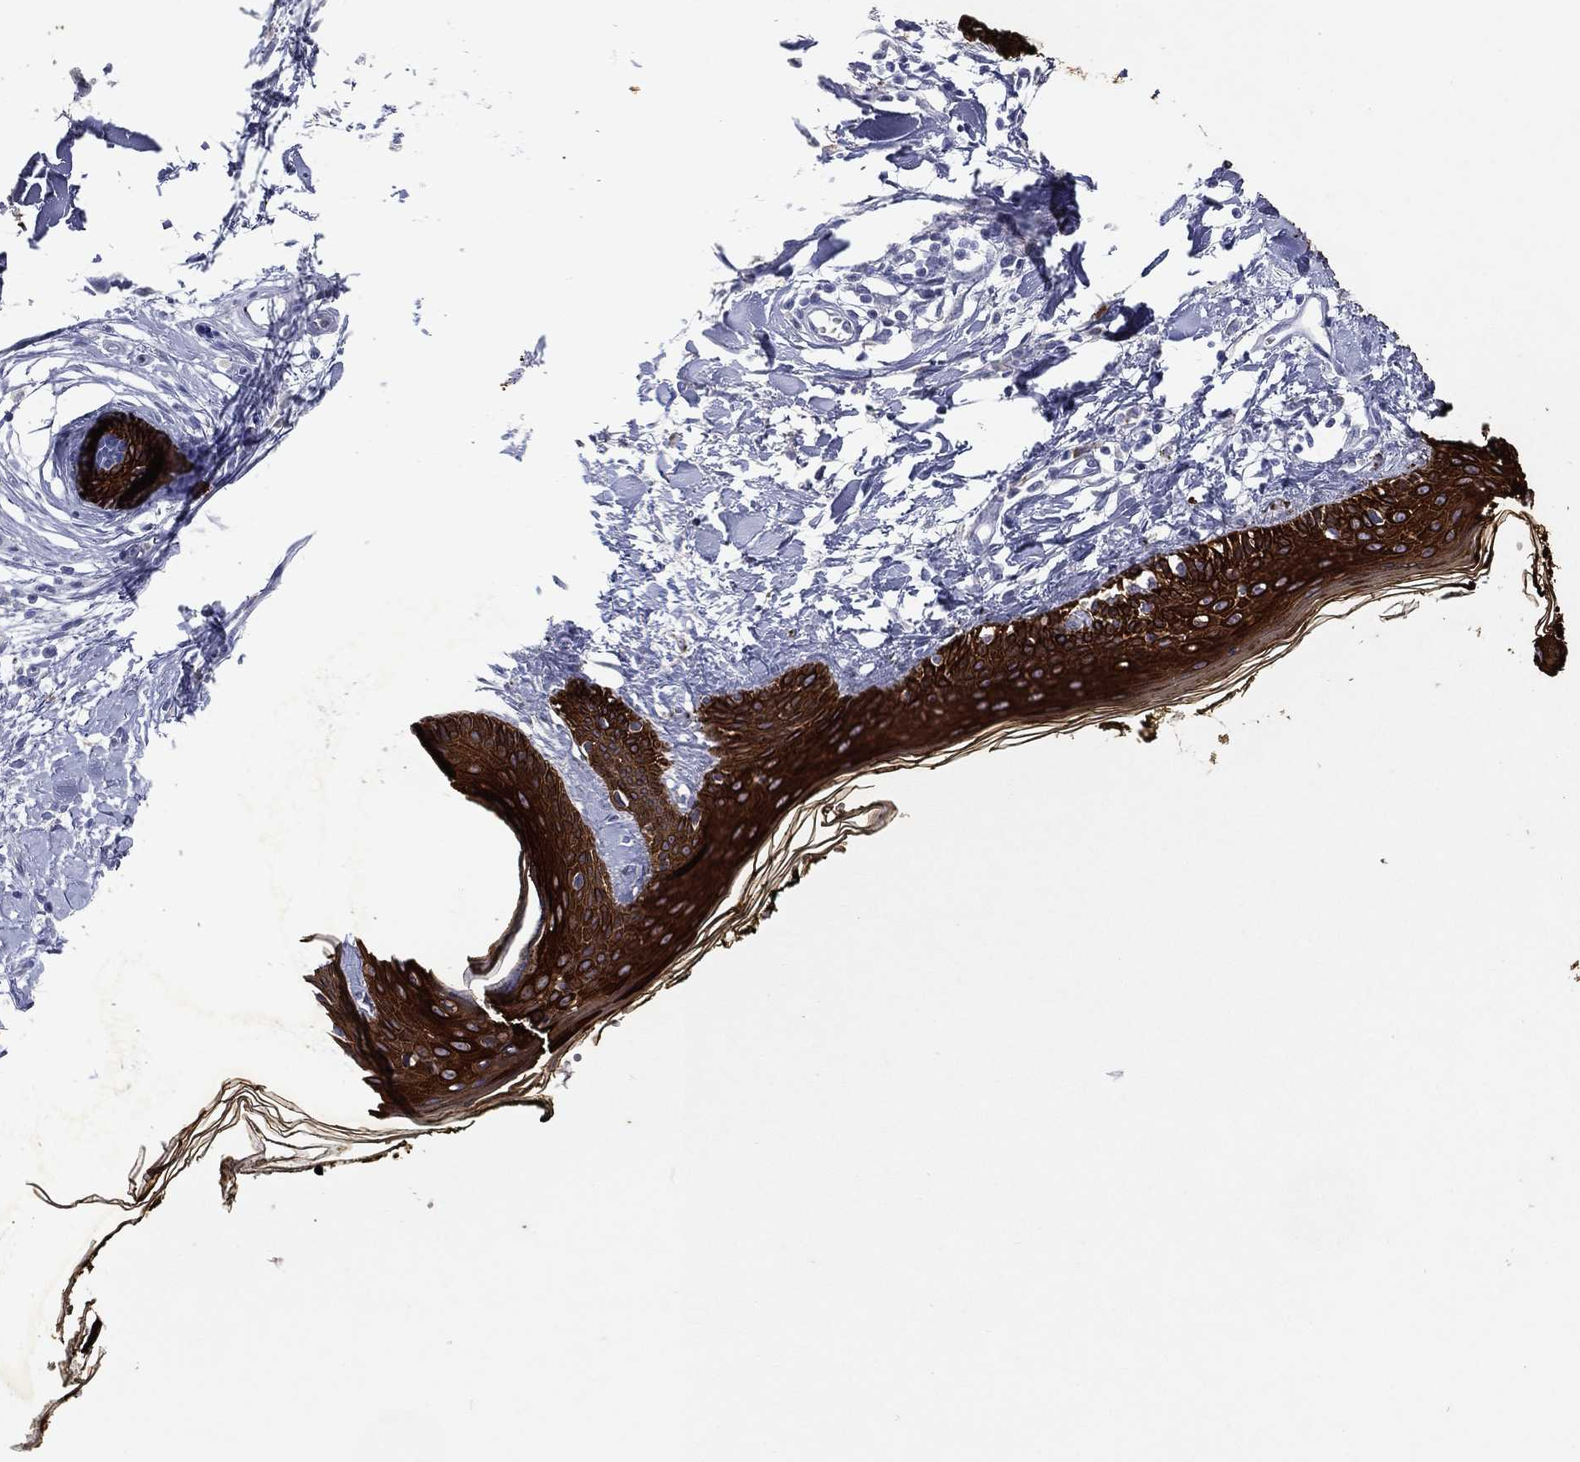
{"staining": {"intensity": "negative", "quantity": "none", "location": "none"}, "tissue": "skin", "cell_type": "Fibroblasts", "image_type": "normal", "snomed": [{"axis": "morphology", "description": "Normal tissue, NOS"}, {"axis": "topography", "description": "Skin"}], "caption": "The histopathology image shows no significant expression in fibroblasts of skin.", "gene": "KRT7", "patient": {"sex": "male", "age": 76}}